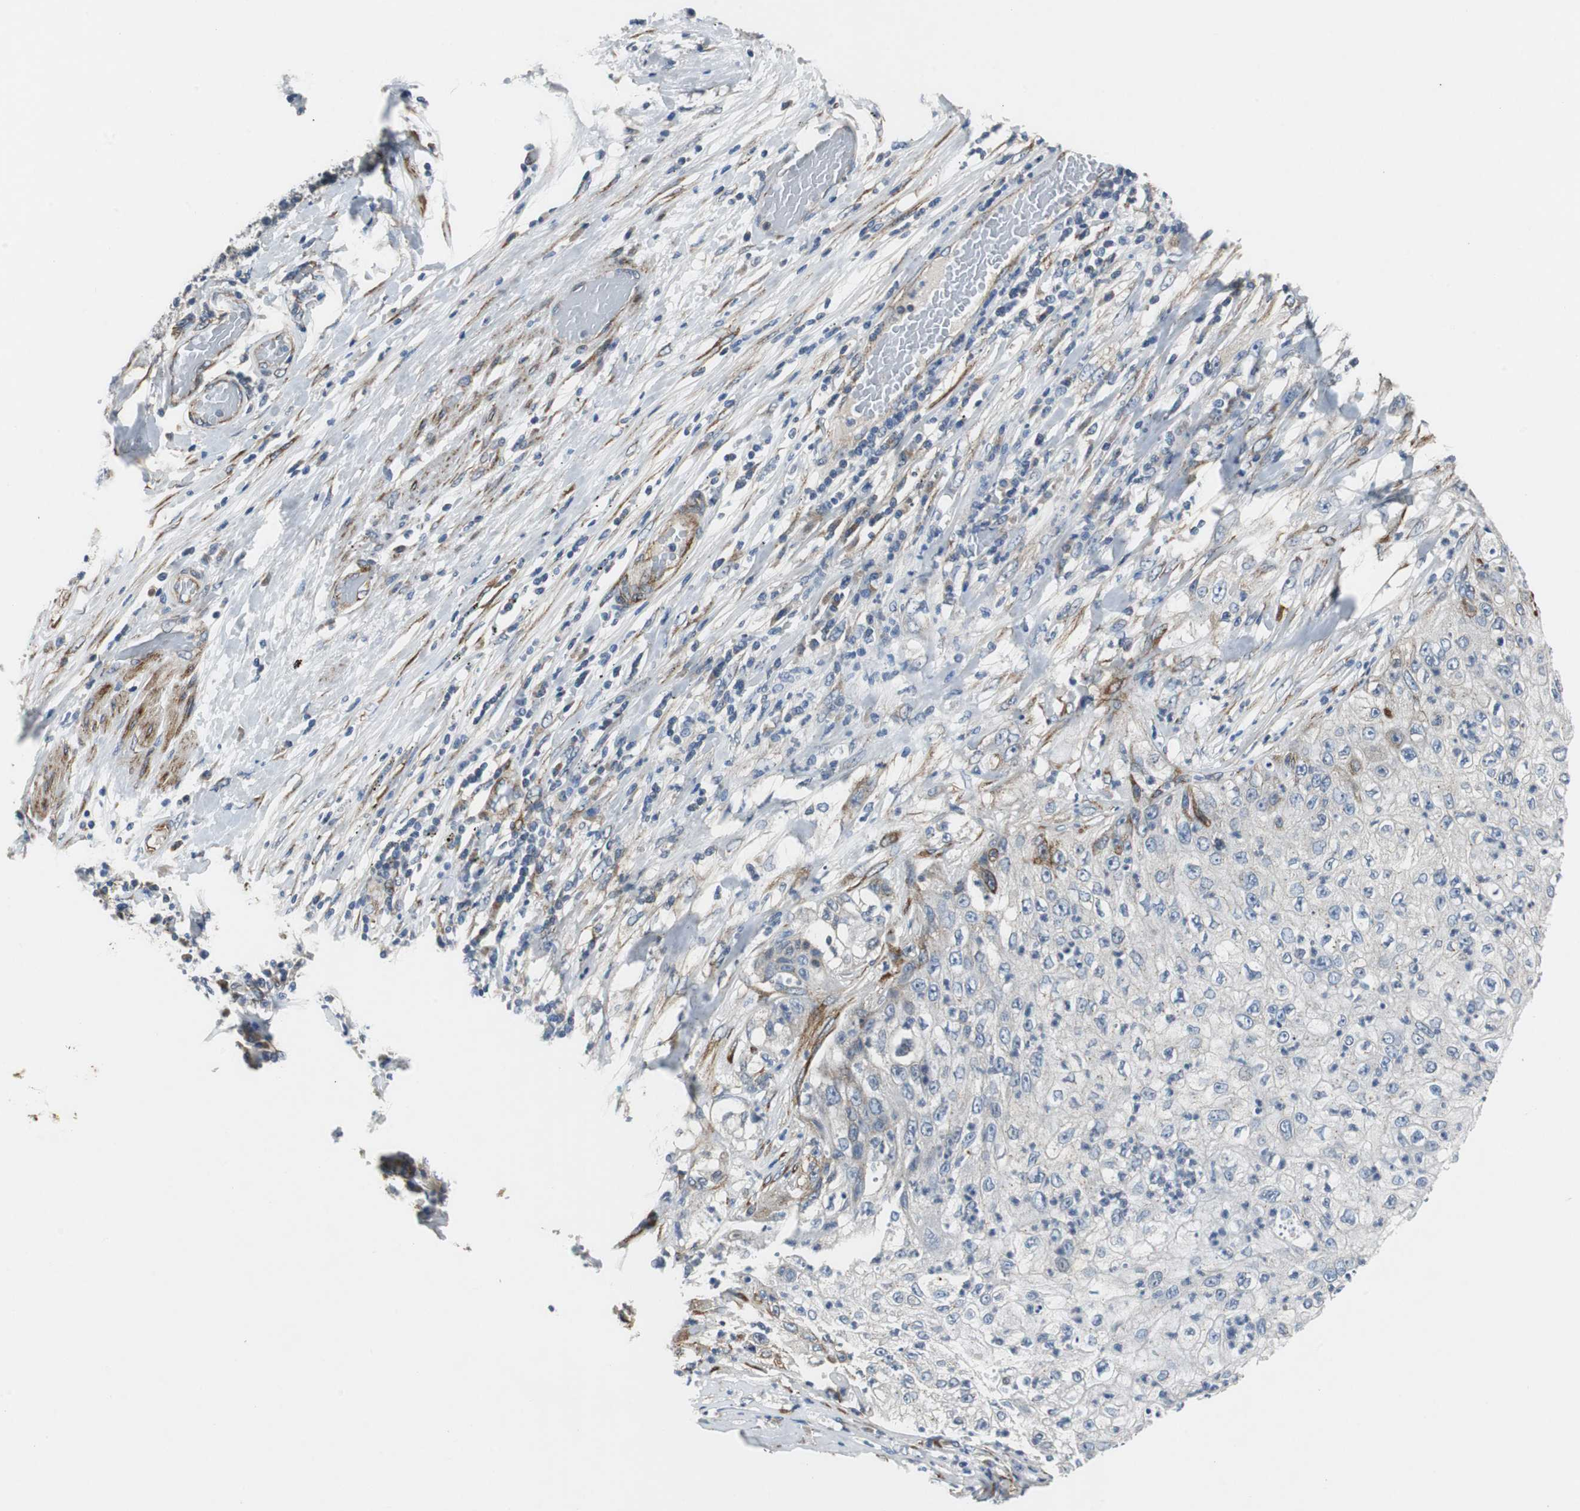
{"staining": {"intensity": "weak", "quantity": "<25%", "location": "cytoplasmic/membranous"}, "tissue": "lung cancer", "cell_type": "Tumor cells", "image_type": "cancer", "snomed": [{"axis": "morphology", "description": "Inflammation, NOS"}, {"axis": "morphology", "description": "Squamous cell carcinoma, NOS"}, {"axis": "topography", "description": "Lymph node"}, {"axis": "topography", "description": "Soft tissue"}, {"axis": "topography", "description": "Lung"}], "caption": "The image reveals no staining of tumor cells in lung cancer (squamous cell carcinoma).", "gene": "ISCU", "patient": {"sex": "male", "age": 66}}